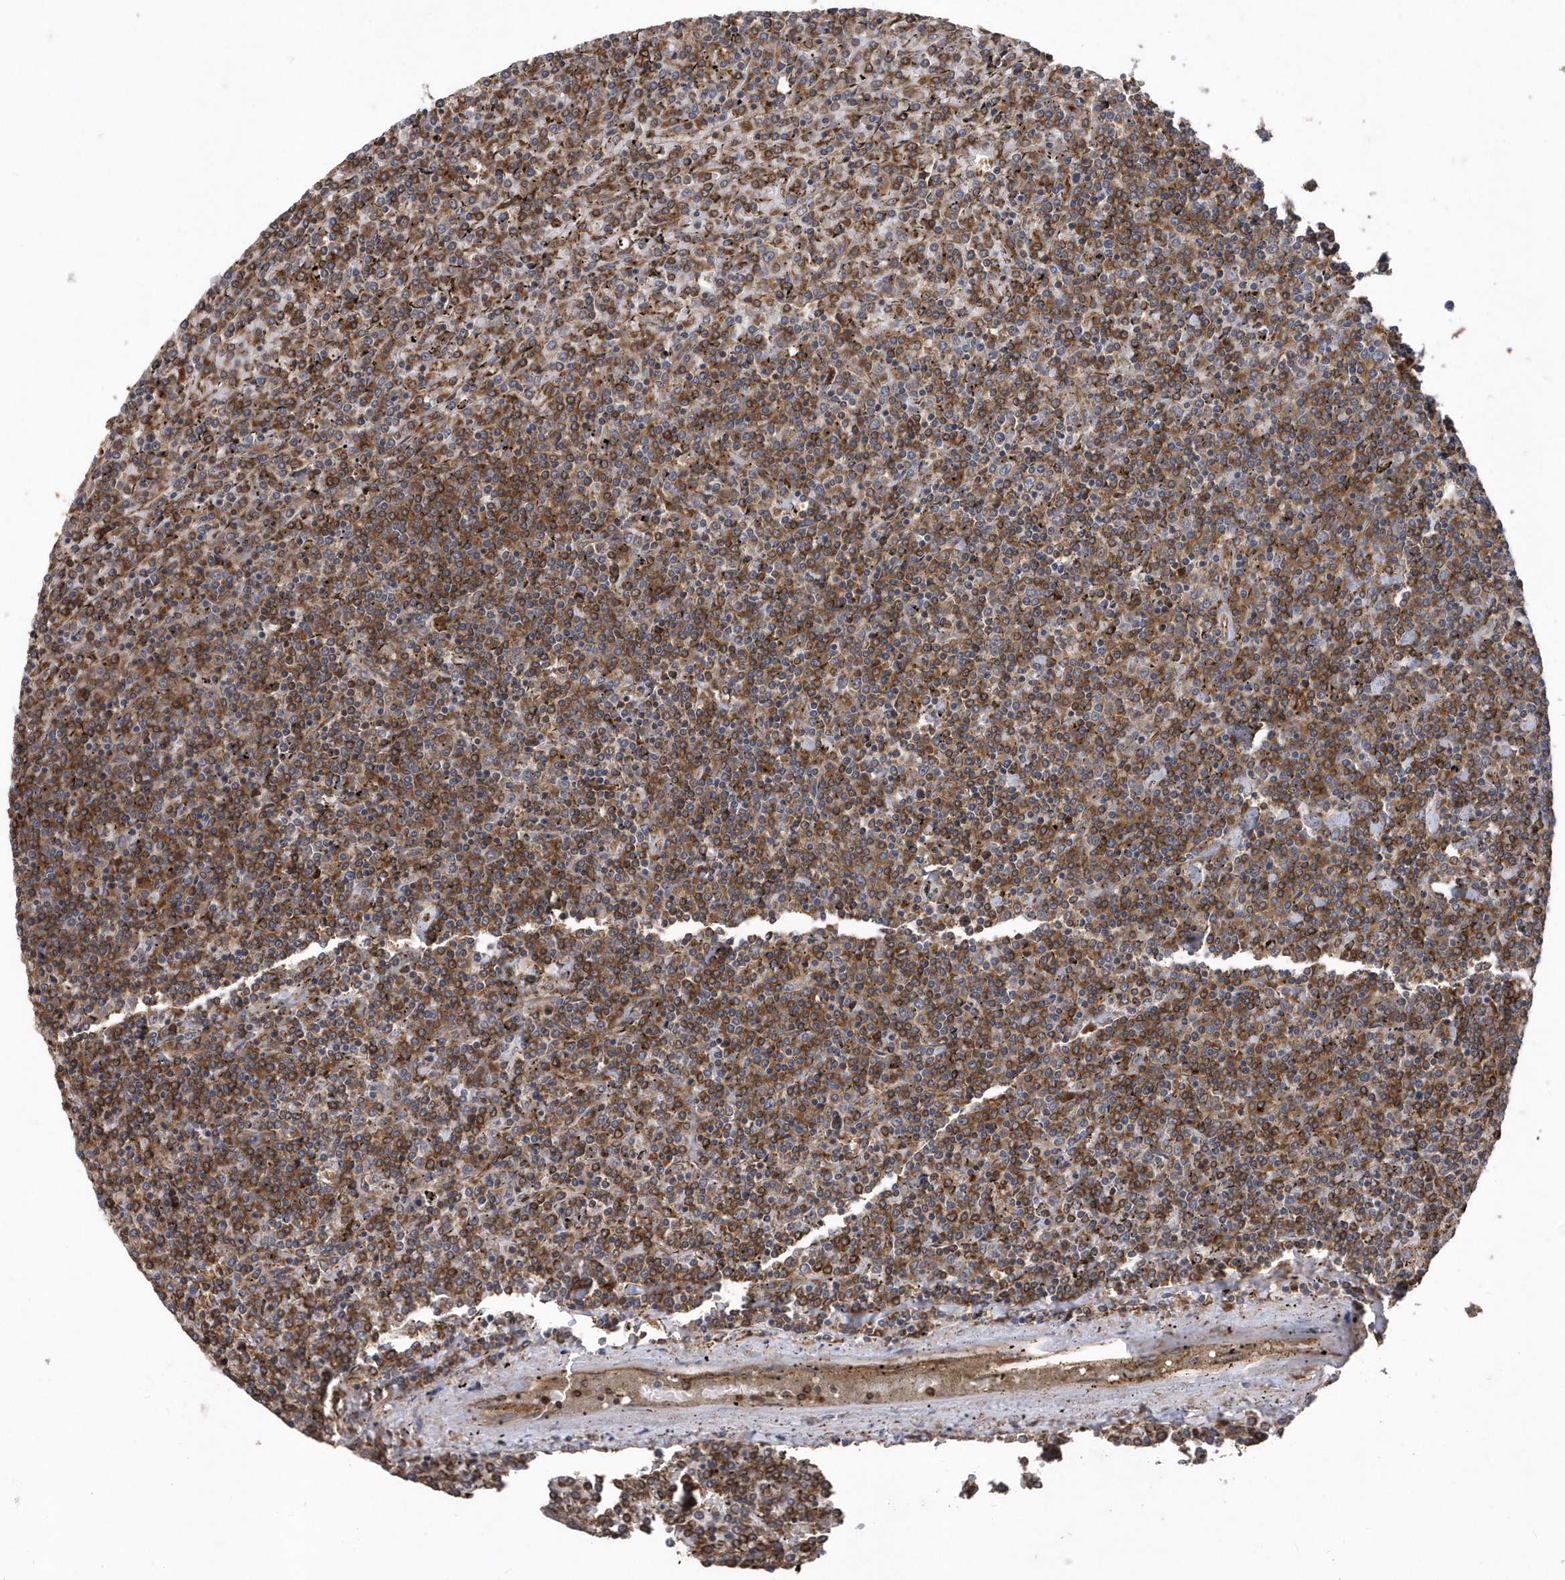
{"staining": {"intensity": "strong", "quantity": ">75%", "location": "cytoplasmic/membranous"}, "tissue": "lymphoma", "cell_type": "Tumor cells", "image_type": "cancer", "snomed": [{"axis": "morphology", "description": "Malignant lymphoma, non-Hodgkin's type, Low grade"}, {"axis": "topography", "description": "Spleen"}], "caption": "The micrograph reveals staining of malignant lymphoma, non-Hodgkin's type (low-grade), revealing strong cytoplasmic/membranous protein positivity (brown color) within tumor cells. The staining is performed using DAB brown chromogen to label protein expression. The nuclei are counter-stained blue using hematoxylin.", "gene": "WASHC5", "patient": {"sex": "female", "age": 19}}